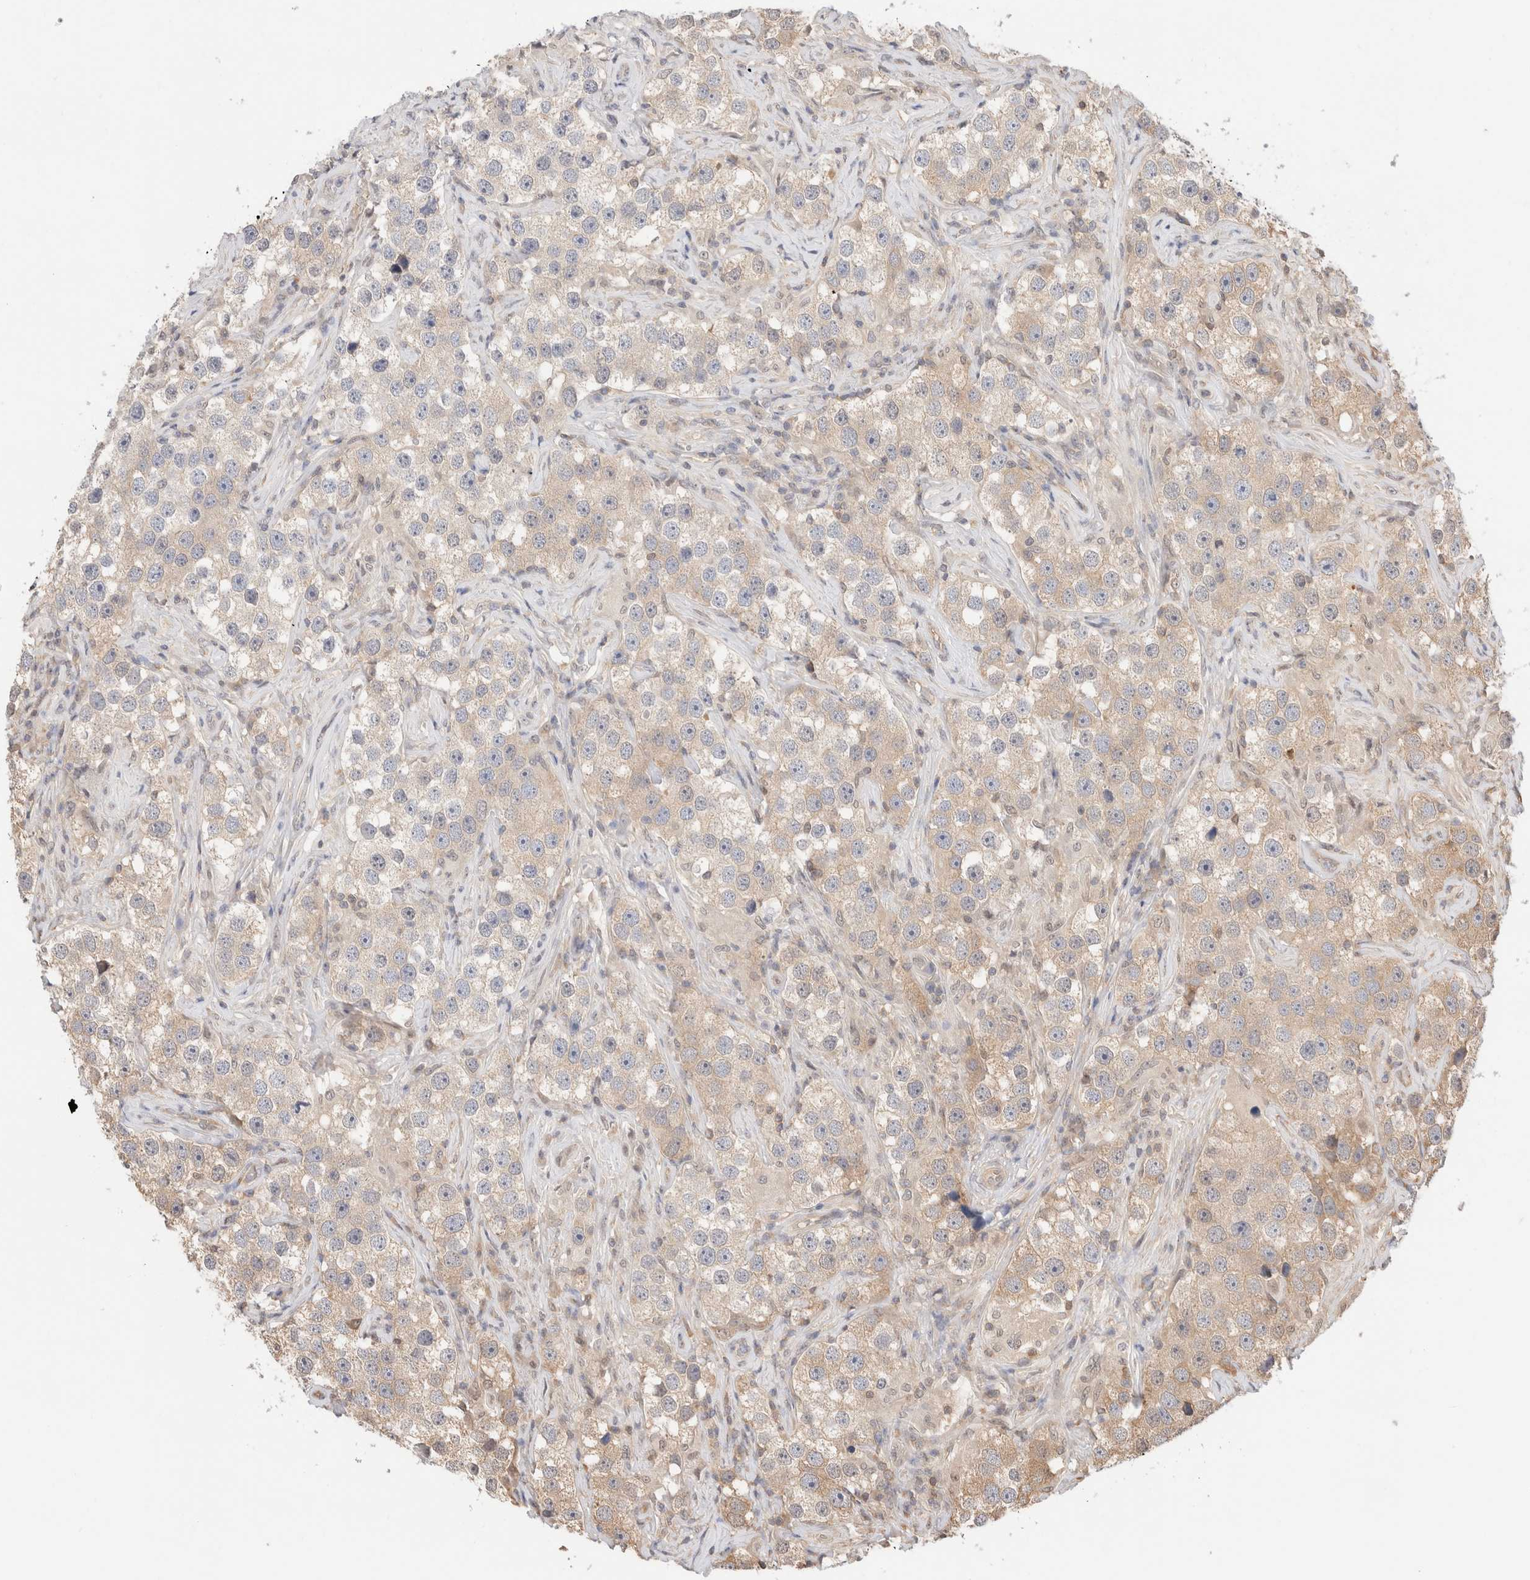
{"staining": {"intensity": "weak", "quantity": "25%-75%", "location": "cytoplasmic/membranous"}, "tissue": "testis cancer", "cell_type": "Tumor cells", "image_type": "cancer", "snomed": [{"axis": "morphology", "description": "Seminoma, NOS"}, {"axis": "topography", "description": "Testis"}], "caption": "A high-resolution micrograph shows immunohistochemistry (IHC) staining of testis seminoma, which reveals weak cytoplasmic/membranous positivity in approximately 25%-75% of tumor cells. (IHC, brightfield microscopy, high magnification).", "gene": "C17orf97", "patient": {"sex": "male", "age": 49}}